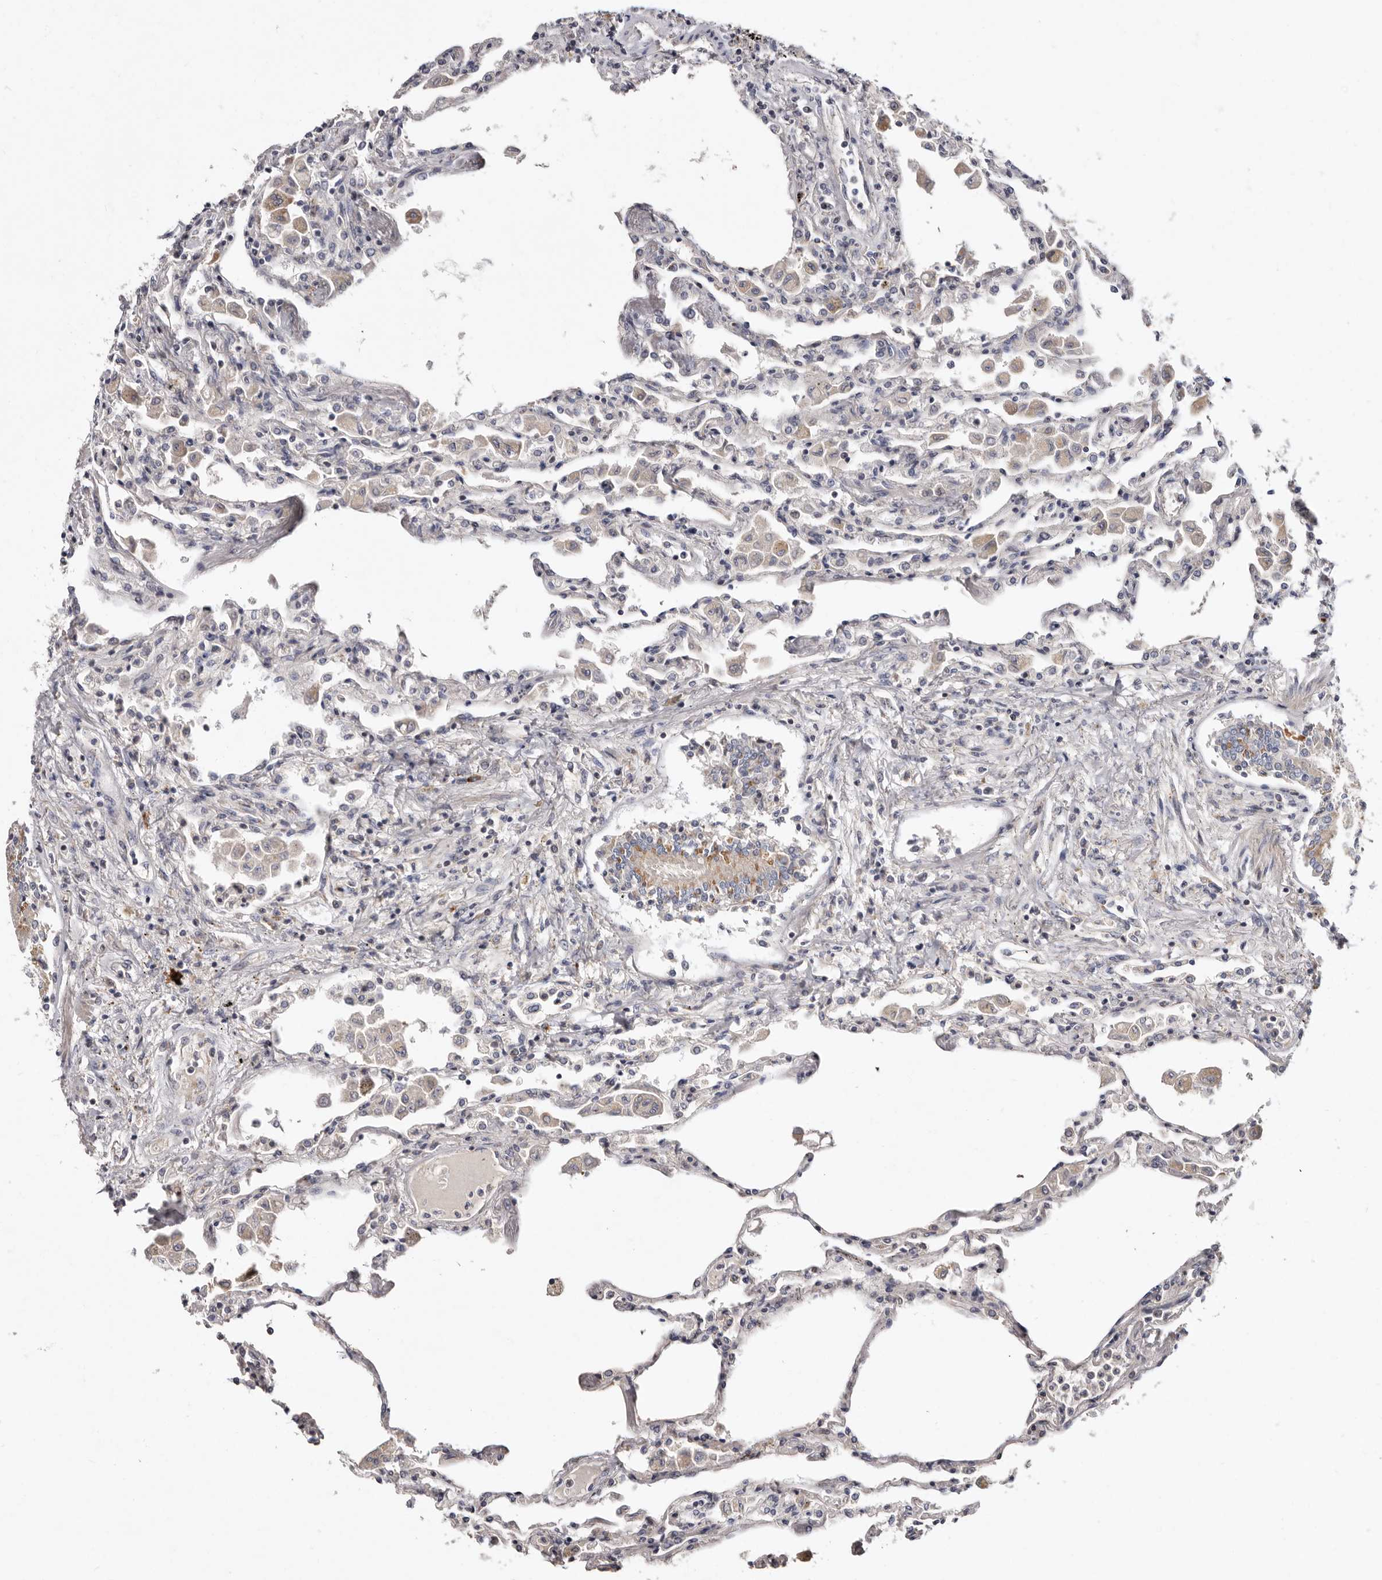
{"staining": {"intensity": "negative", "quantity": "none", "location": "none"}, "tissue": "lung", "cell_type": "Alveolar cells", "image_type": "normal", "snomed": [{"axis": "morphology", "description": "Normal tissue, NOS"}, {"axis": "topography", "description": "Bronchus"}, {"axis": "topography", "description": "Lung"}], "caption": "Human lung stained for a protein using IHC displays no staining in alveolar cells.", "gene": "ASIC5", "patient": {"sex": "female", "age": 49}}